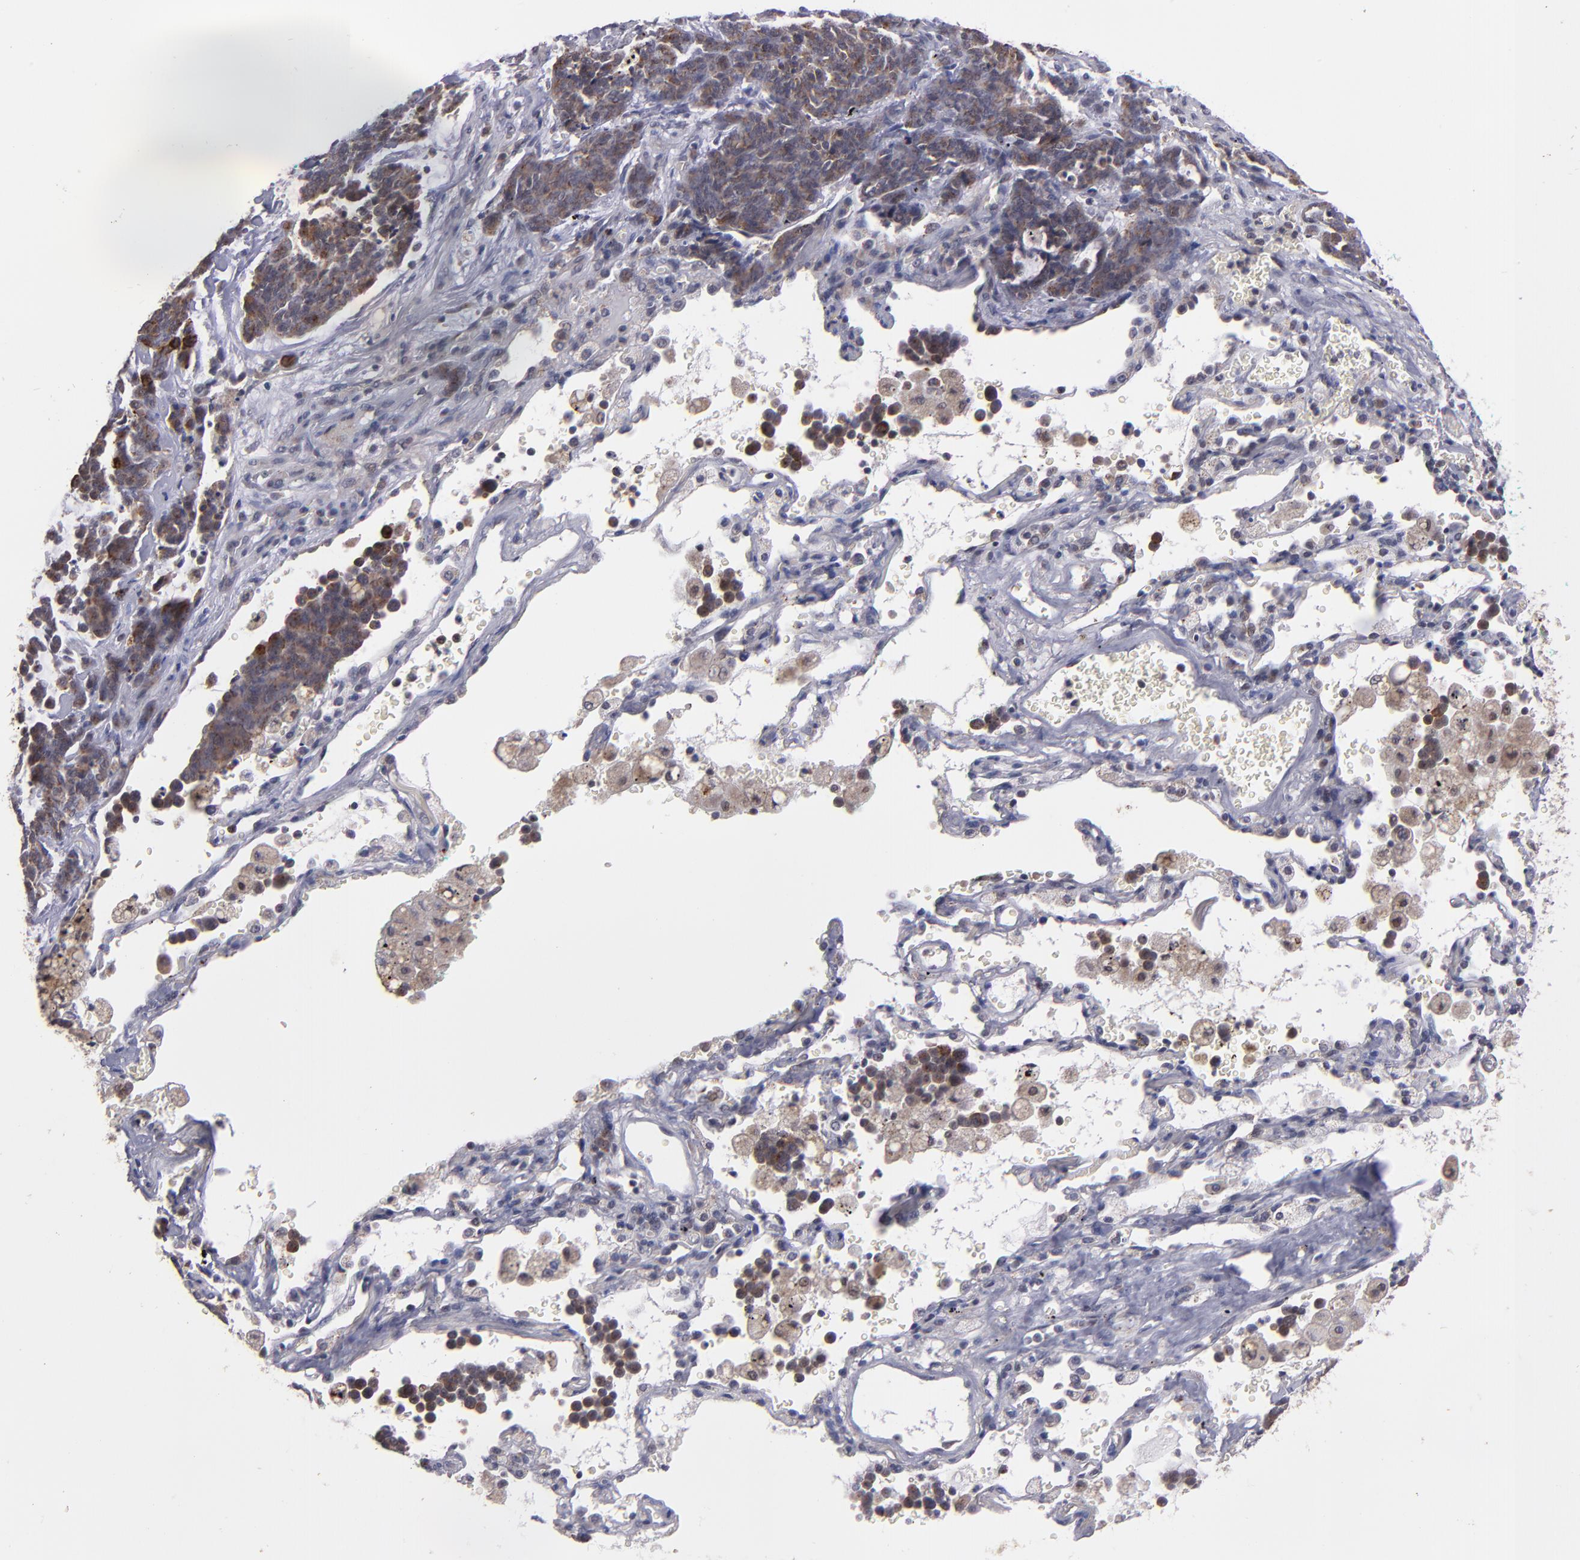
{"staining": {"intensity": "weak", "quantity": ">75%", "location": "cytoplasmic/membranous"}, "tissue": "lung cancer", "cell_type": "Tumor cells", "image_type": "cancer", "snomed": [{"axis": "morphology", "description": "Neoplasm, malignant, NOS"}, {"axis": "topography", "description": "Lung"}], "caption": "DAB immunohistochemical staining of human lung cancer displays weak cytoplasmic/membranous protein staining in about >75% of tumor cells.", "gene": "SYP", "patient": {"sex": "female", "age": 58}}